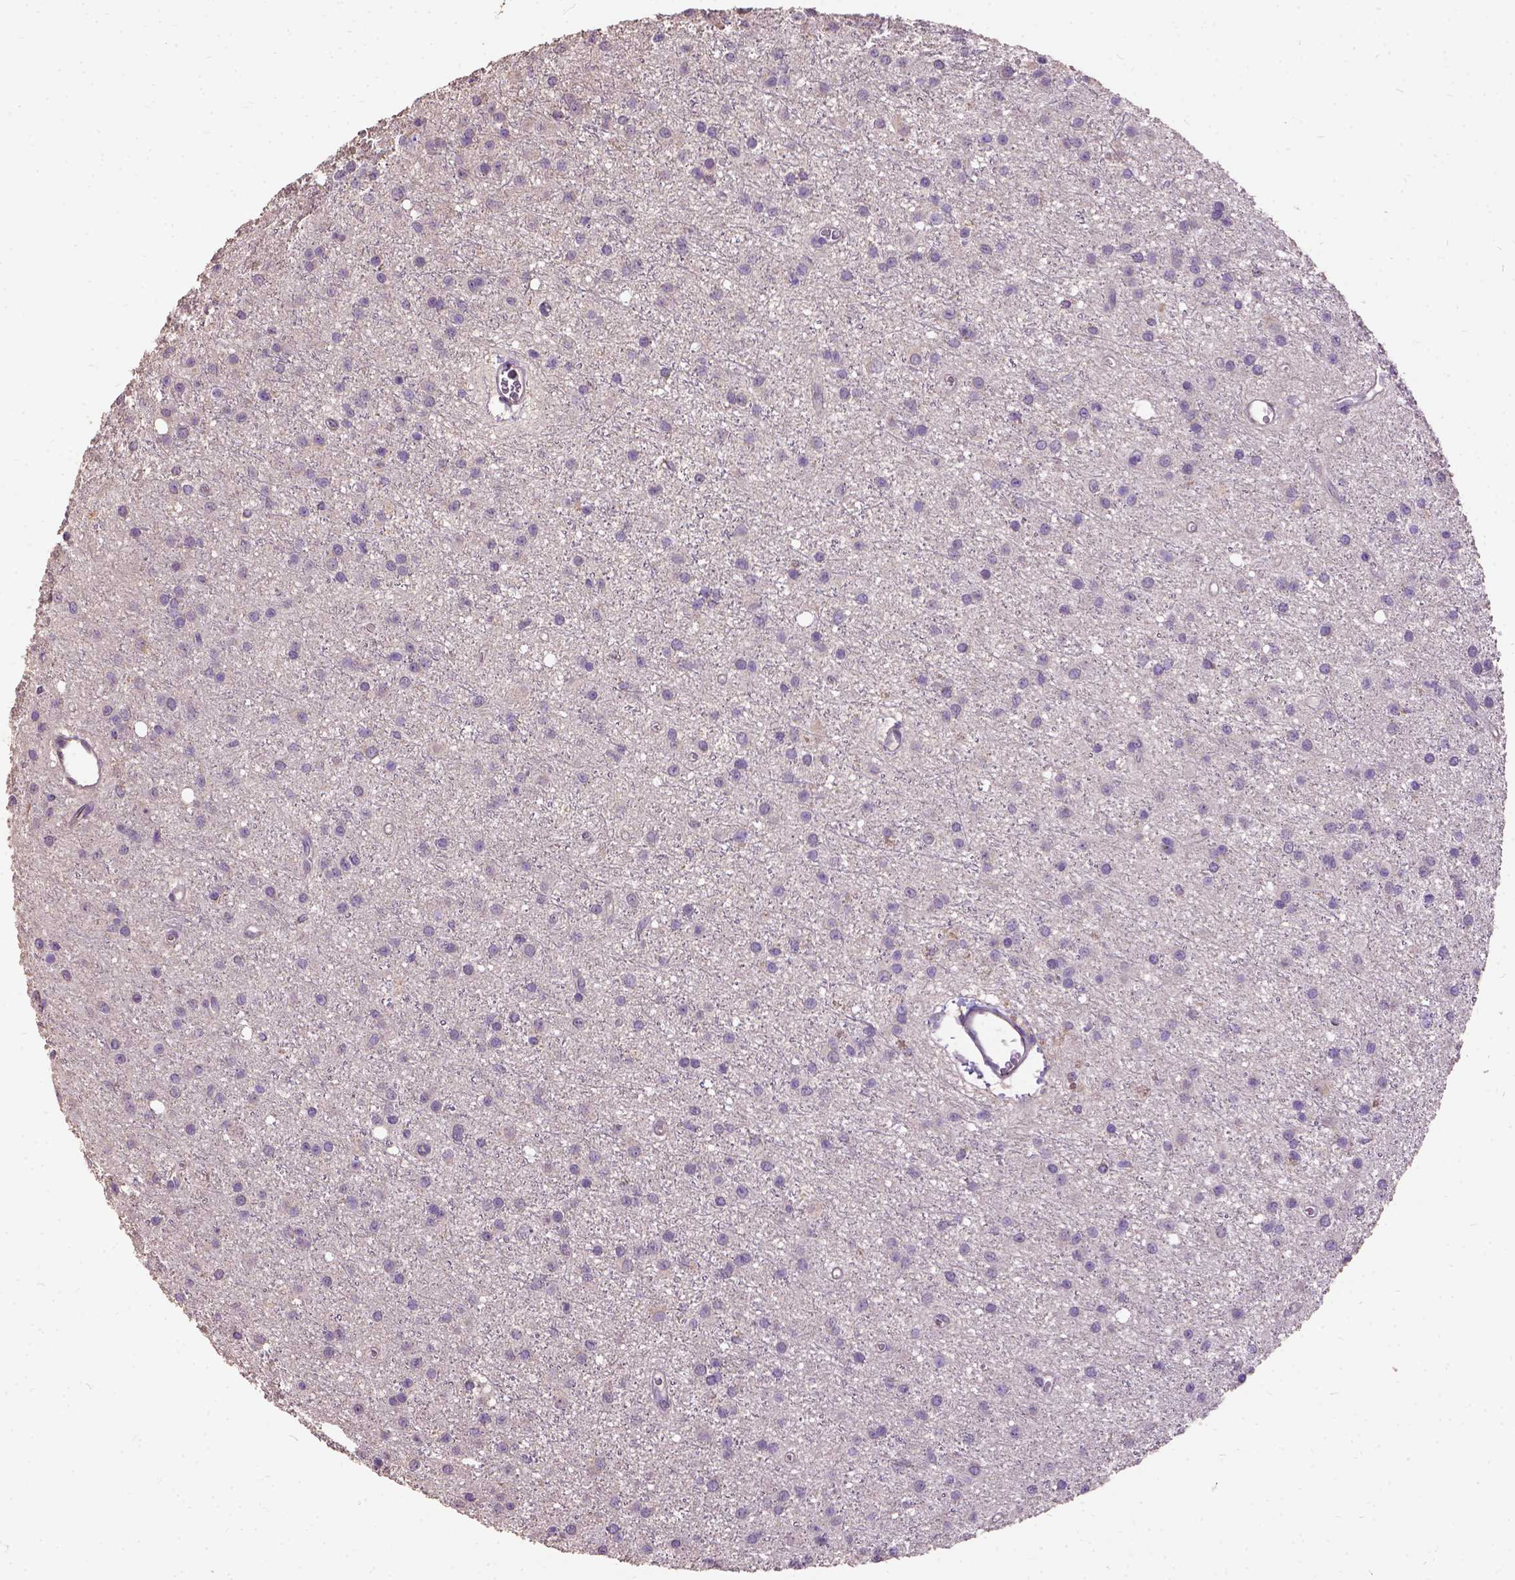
{"staining": {"intensity": "negative", "quantity": "none", "location": "none"}, "tissue": "glioma", "cell_type": "Tumor cells", "image_type": "cancer", "snomed": [{"axis": "morphology", "description": "Glioma, malignant, Low grade"}, {"axis": "topography", "description": "Brain"}], "caption": "This micrograph is of glioma stained with immunohistochemistry to label a protein in brown with the nuclei are counter-stained blue. There is no expression in tumor cells.", "gene": "DQX1", "patient": {"sex": "male", "age": 27}}